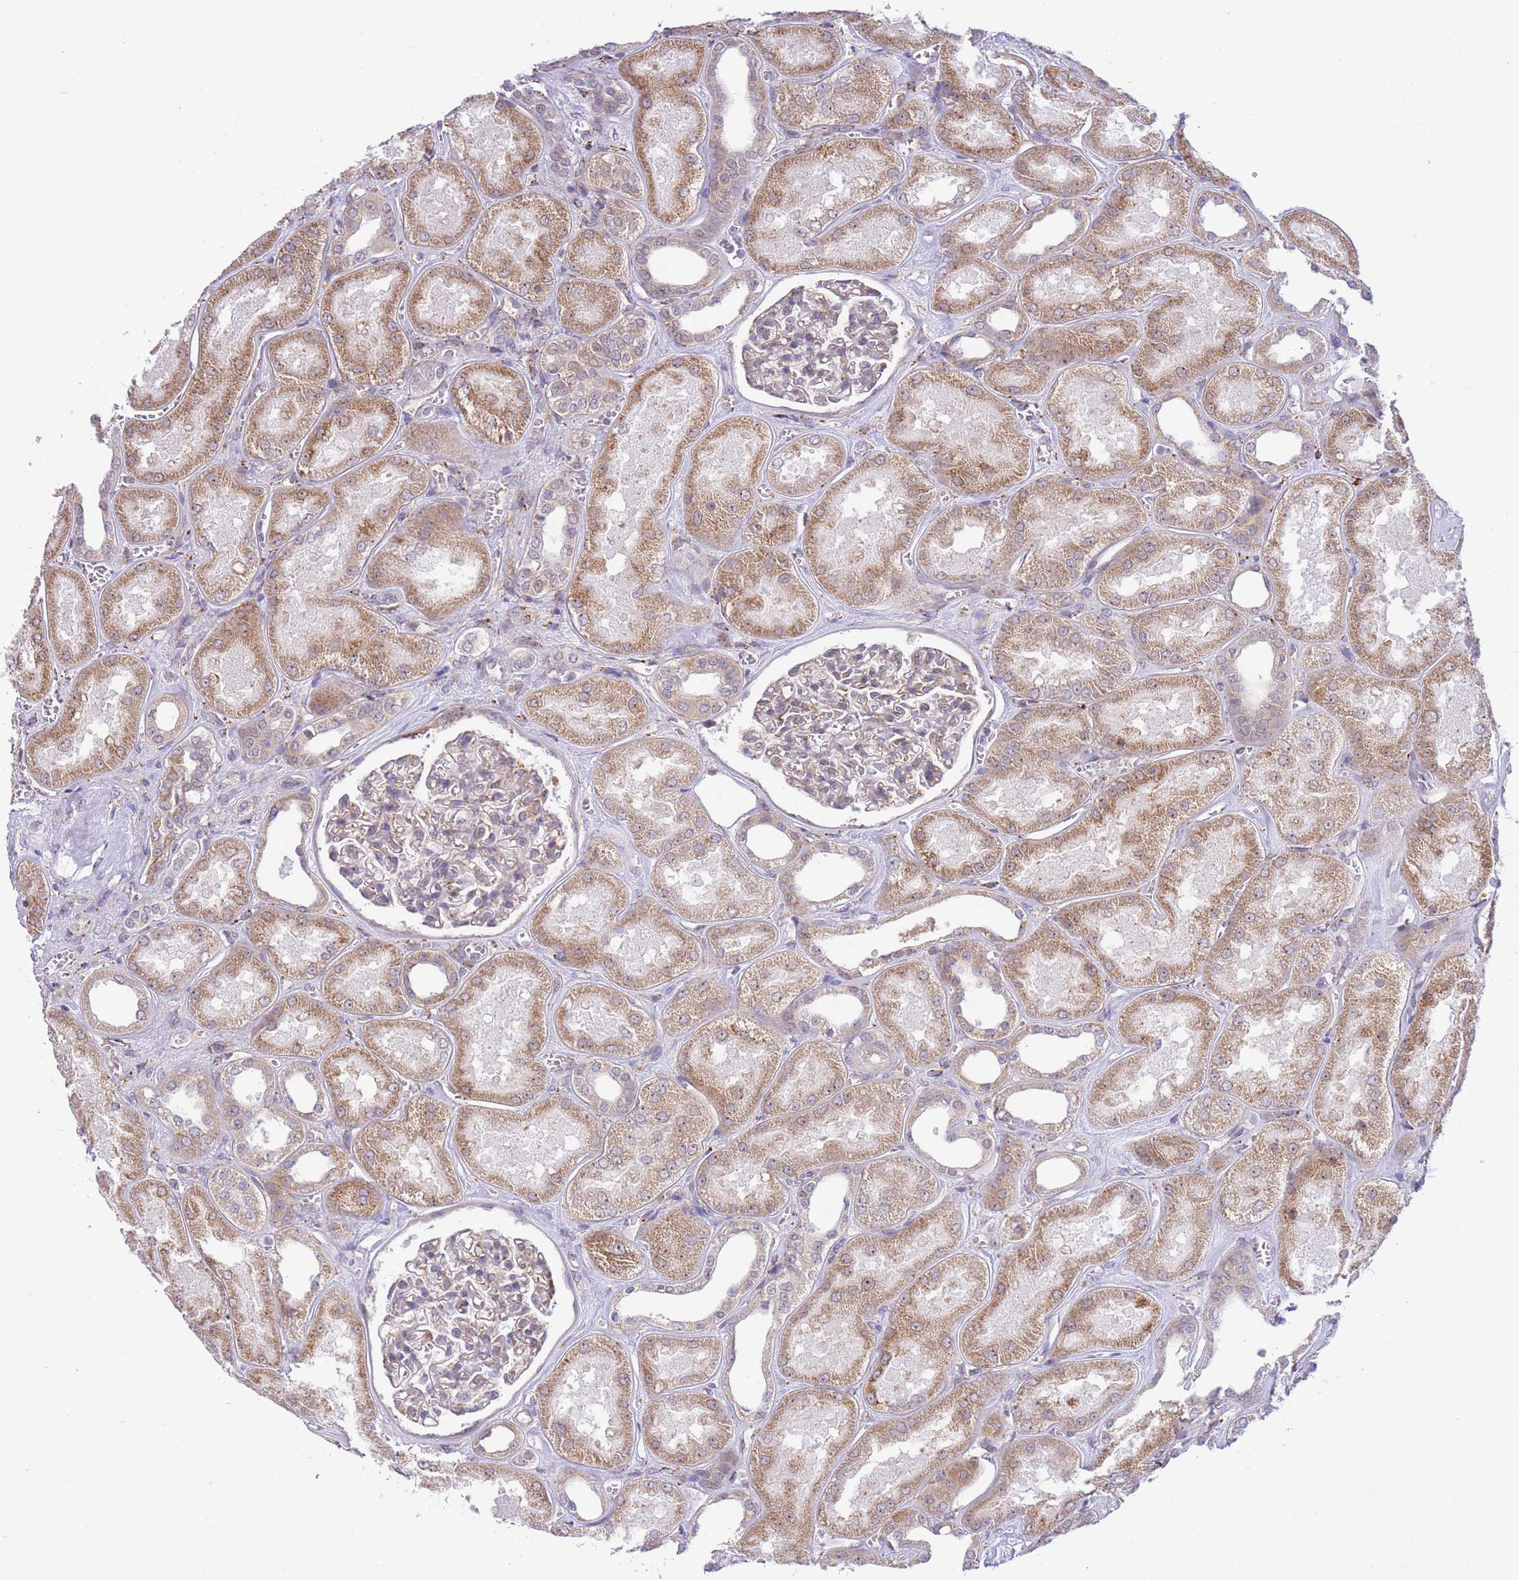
{"staining": {"intensity": "weak", "quantity": "25%-75%", "location": "cytoplasmic/membranous"}, "tissue": "kidney", "cell_type": "Cells in glomeruli", "image_type": "normal", "snomed": [{"axis": "morphology", "description": "Normal tissue, NOS"}, {"axis": "morphology", "description": "Adenocarcinoma, NOS"}, {"axis": "topography", "description": "Kidney"}], "caption": "IHC staining of benign kidney, which exhibits low levels of weak cytoplasmic/membranous staining in about 25%-75% of cells in glomeruli indicating weak cytoplasmic/membranous protein staining. The staining was performed using DAB (3,3'-diaminobenzidine) (brown) for protein detection and nuclei were counterstained in hematoxylin (blue).", "gene": "EXOSC8", "patient": {"sex": "female", "age": 68}}